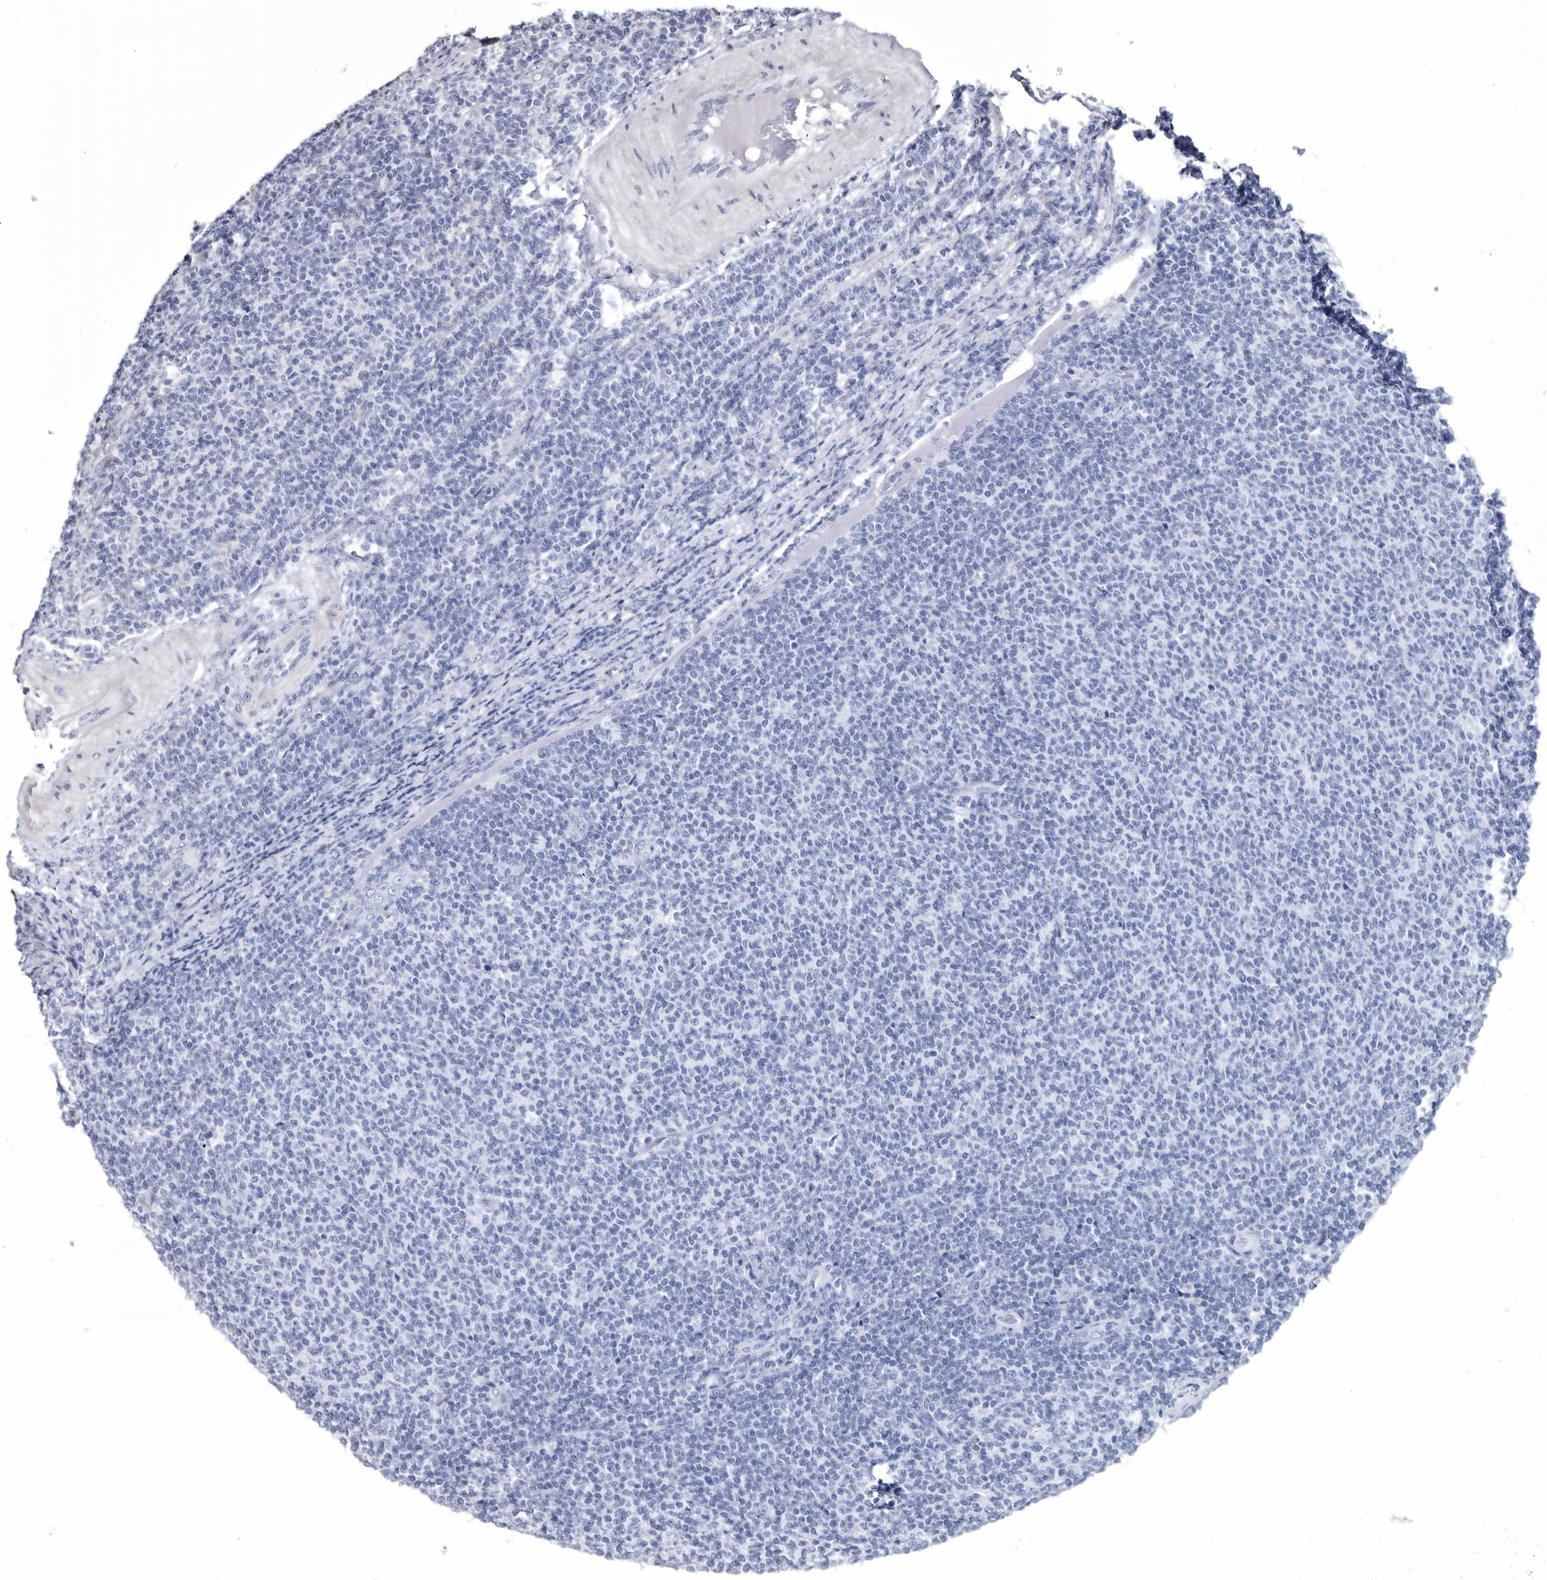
{"staining": {"intensity": "negative", "quantity": "none", "location": "none"}, "tissue": "lymphoma", "cell_type": "Tumor cells", "image_type": "cancer", "snomed": [{"axis": "morphology", "description": "Malignant lymphoma, non-Hodgkin's type, Low grade"}, {"axis": "topography", "description": "Lymph node"}], "caption": "Tumor cells are negative for brown protein staining in lymphoma. The staining is performed using DAB brown chromogen with nuclei counter-stained in using hematoxylin.", "gene": "PROM1", "patient": {"sex": "male", "age": 66}}